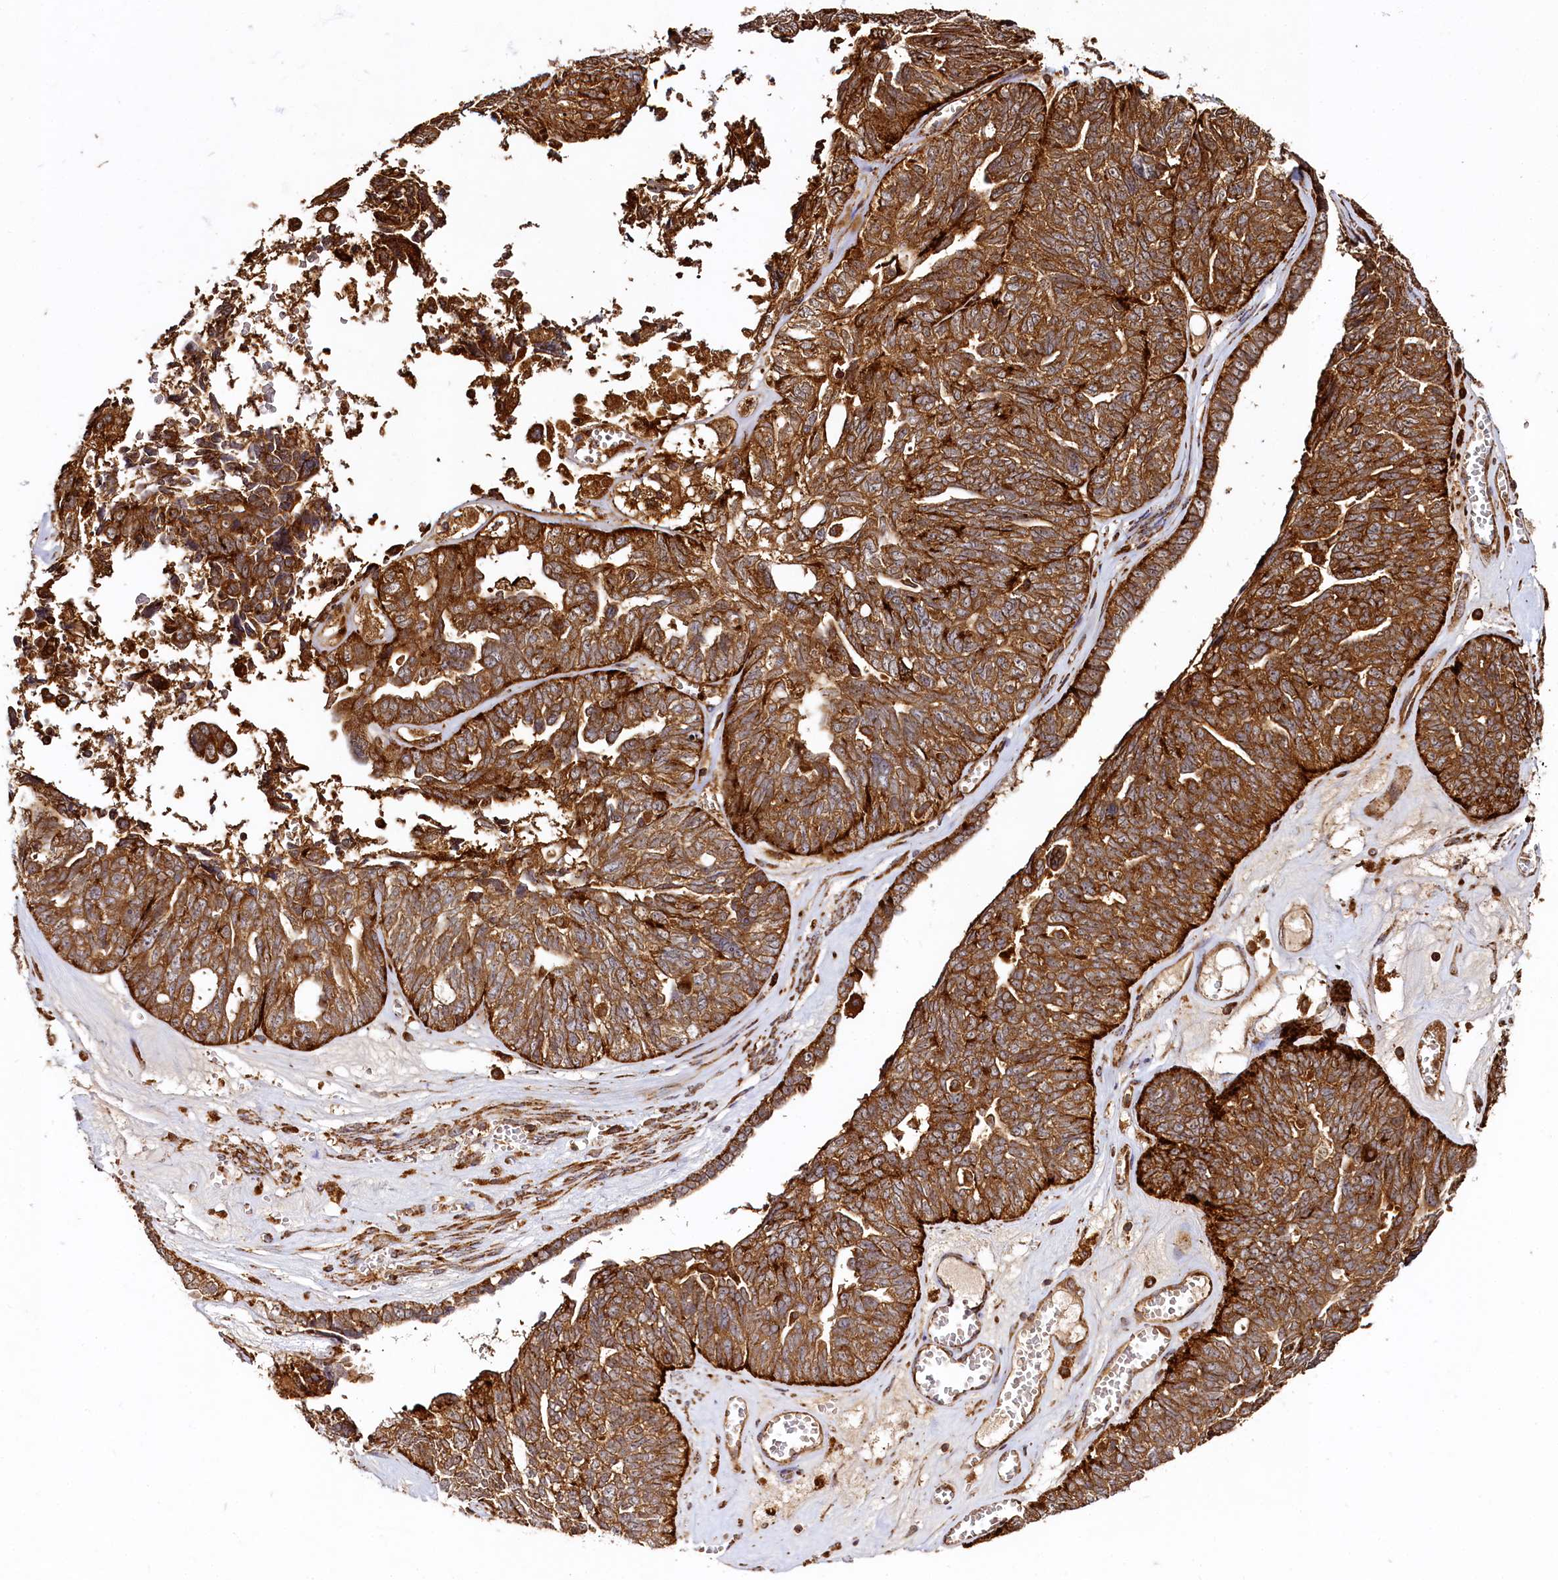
{"staining": {"intensity": "strong", "quantity": ">75%", "location": "cytoplasmic/membranous"}, "tissue": "ovarian cancer", "cell_type": "Tumor cells", "image_type": "cancer", "snomed": [{"axis": "morphology", "description": "Cystadenocarcinoma, serous, NOS"}, {"axis": "topography", "description": "Ovary"}], "caption": "Ovarian serous cystadenocarcinoma stained with DAB (3,3'-diaminobenzidine) immunohistochemistry displays high levels of strong cytoplasmic/membranous expression in approximately >75% of tumor cells.", "gene": "WDR73", "patient": {"sex": "female", "age": 79}}